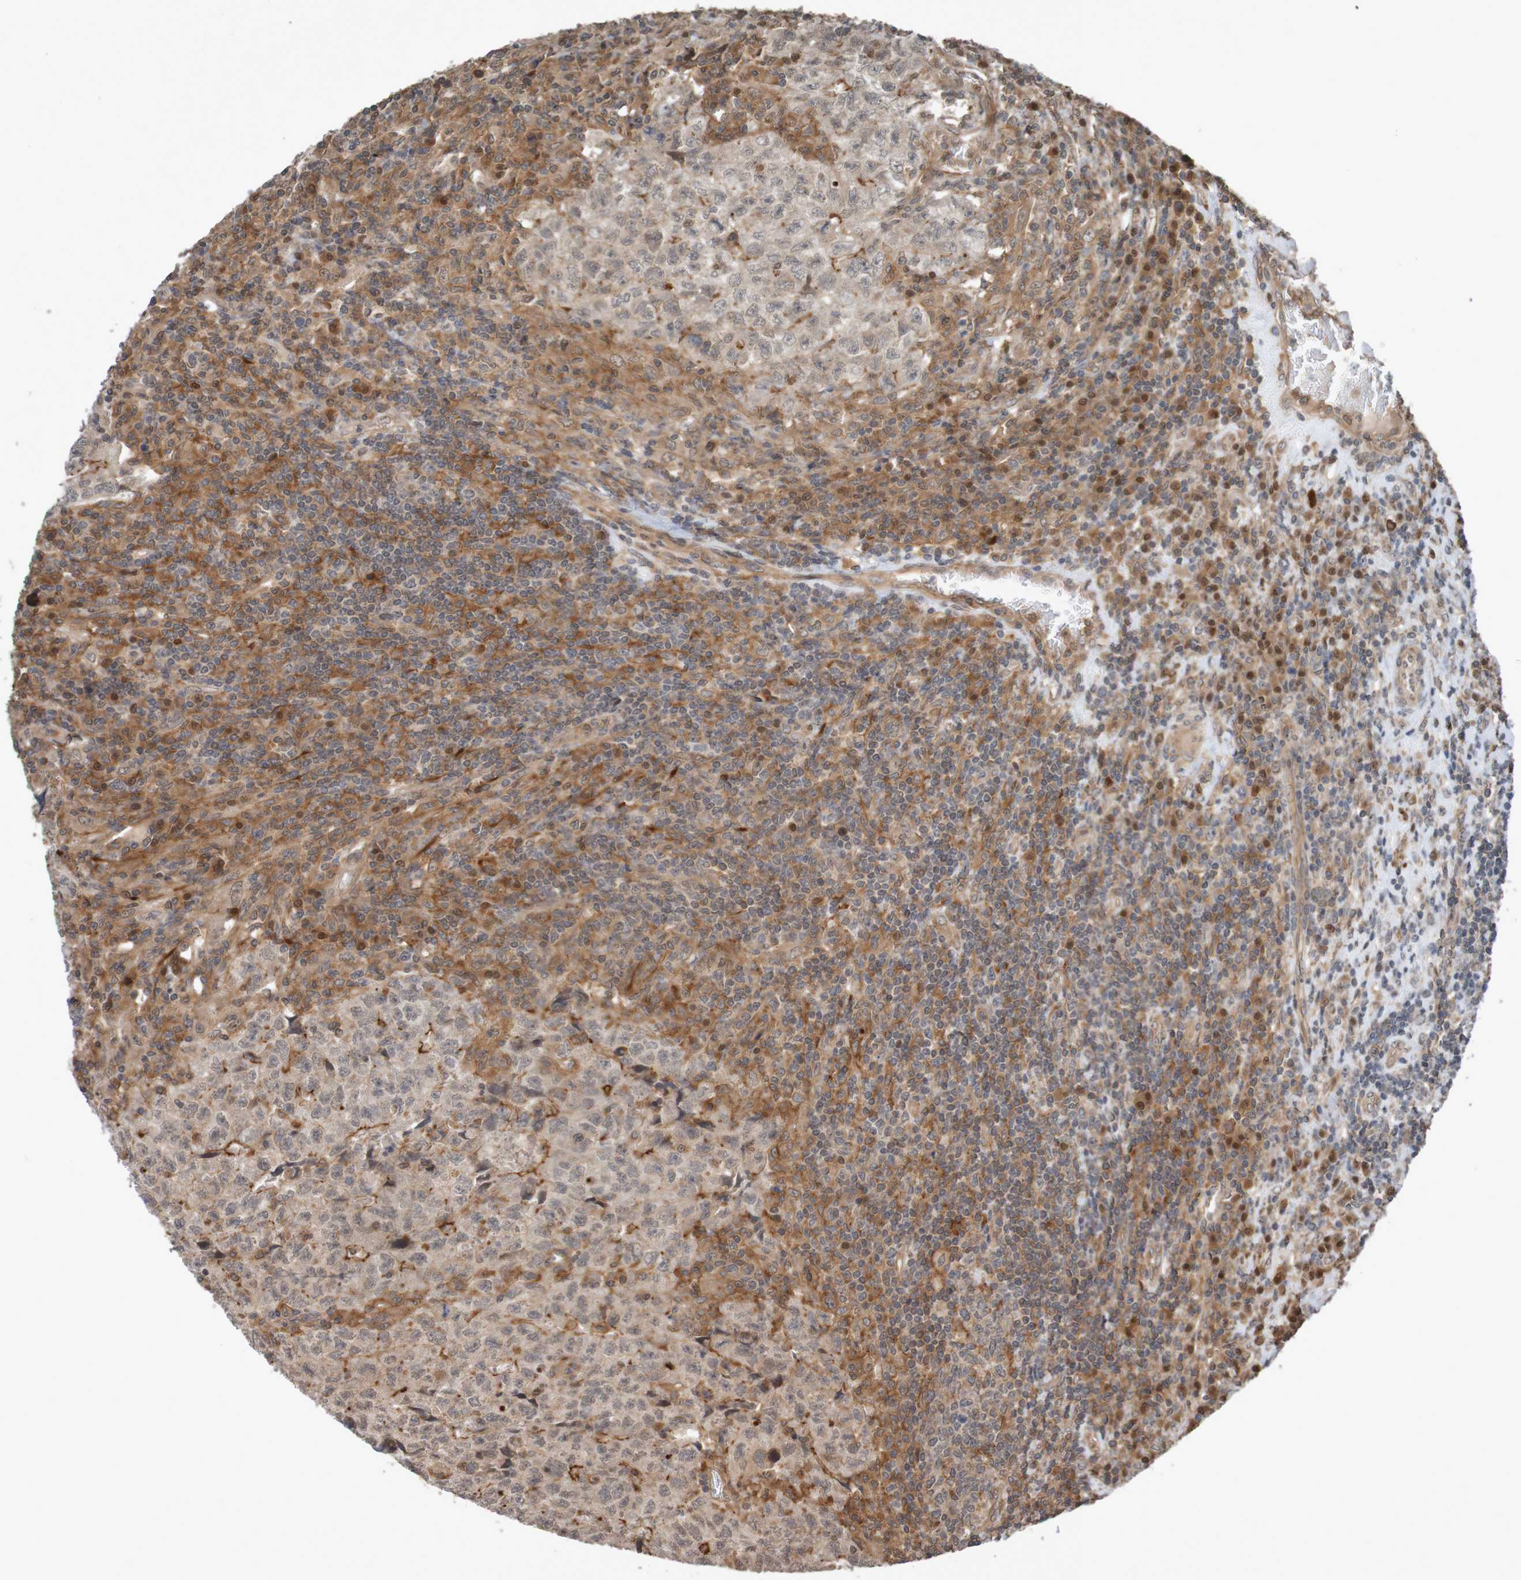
{"staining": {"intensity": "moderate", "quantity": "<25%", "location": "cytoplasmic/membranous"}, "tissue": "testis cancer", "cell_type": "Tumor cells", "image_type": "cancer", "snomed": [{"axis": "morphology", "description": "Necrosis, NOS"}, {"axis": "morphology", "description": "Carcinoma, Embryonal, NOS"}, {"axis": "topography", "description": "Testis"}], "caption": "Testis embryonal carcinoma stained with a brown dye demonstrates moderate cytoplasmic/membranous positive staining in approximately <25% of tumor cells.", "gene": "ARHGEF11", "patient": {"sex": "male", "age": 19}}